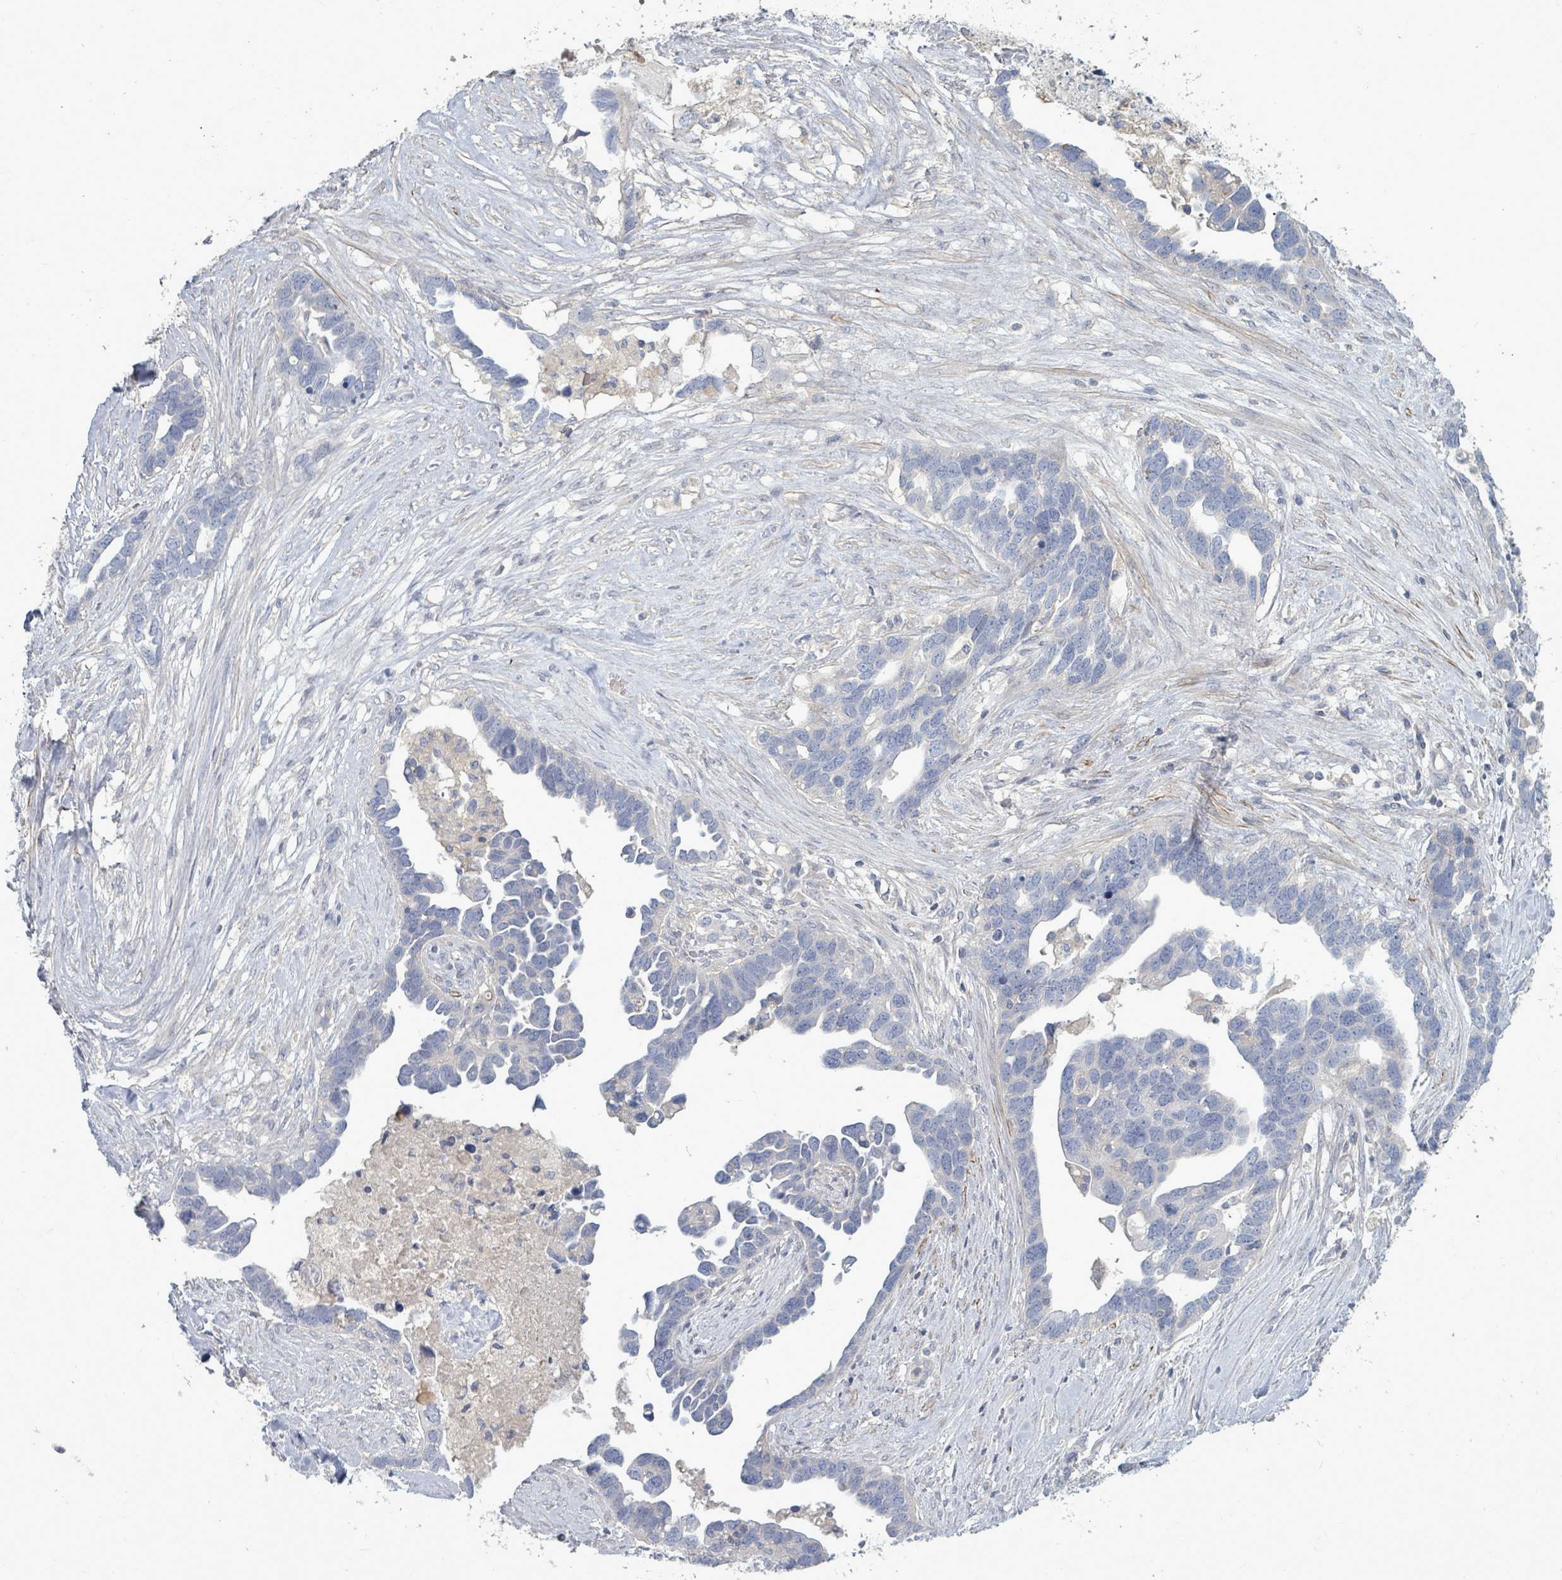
{"staining": {"intensity": "negative", "quantity": "none", "location": "none"}, "tissue": "ovarian cancer", "cell_type": "Tumor cells", "image_type": "cancer", "snomed": [{"axis": "morphology", "description": "Cystadenocarcinoma, serous, NOS"}, {"axis": "topography", "description": "Ovary"}], "caption": "A high-resolution photomicrograph shows immunohistochemistry staining of ovarian cancer, which exhibits no significant positivity in tumor cells.", "gene": "ARGFX", "patient": {"sex": "female", "age": 54}}